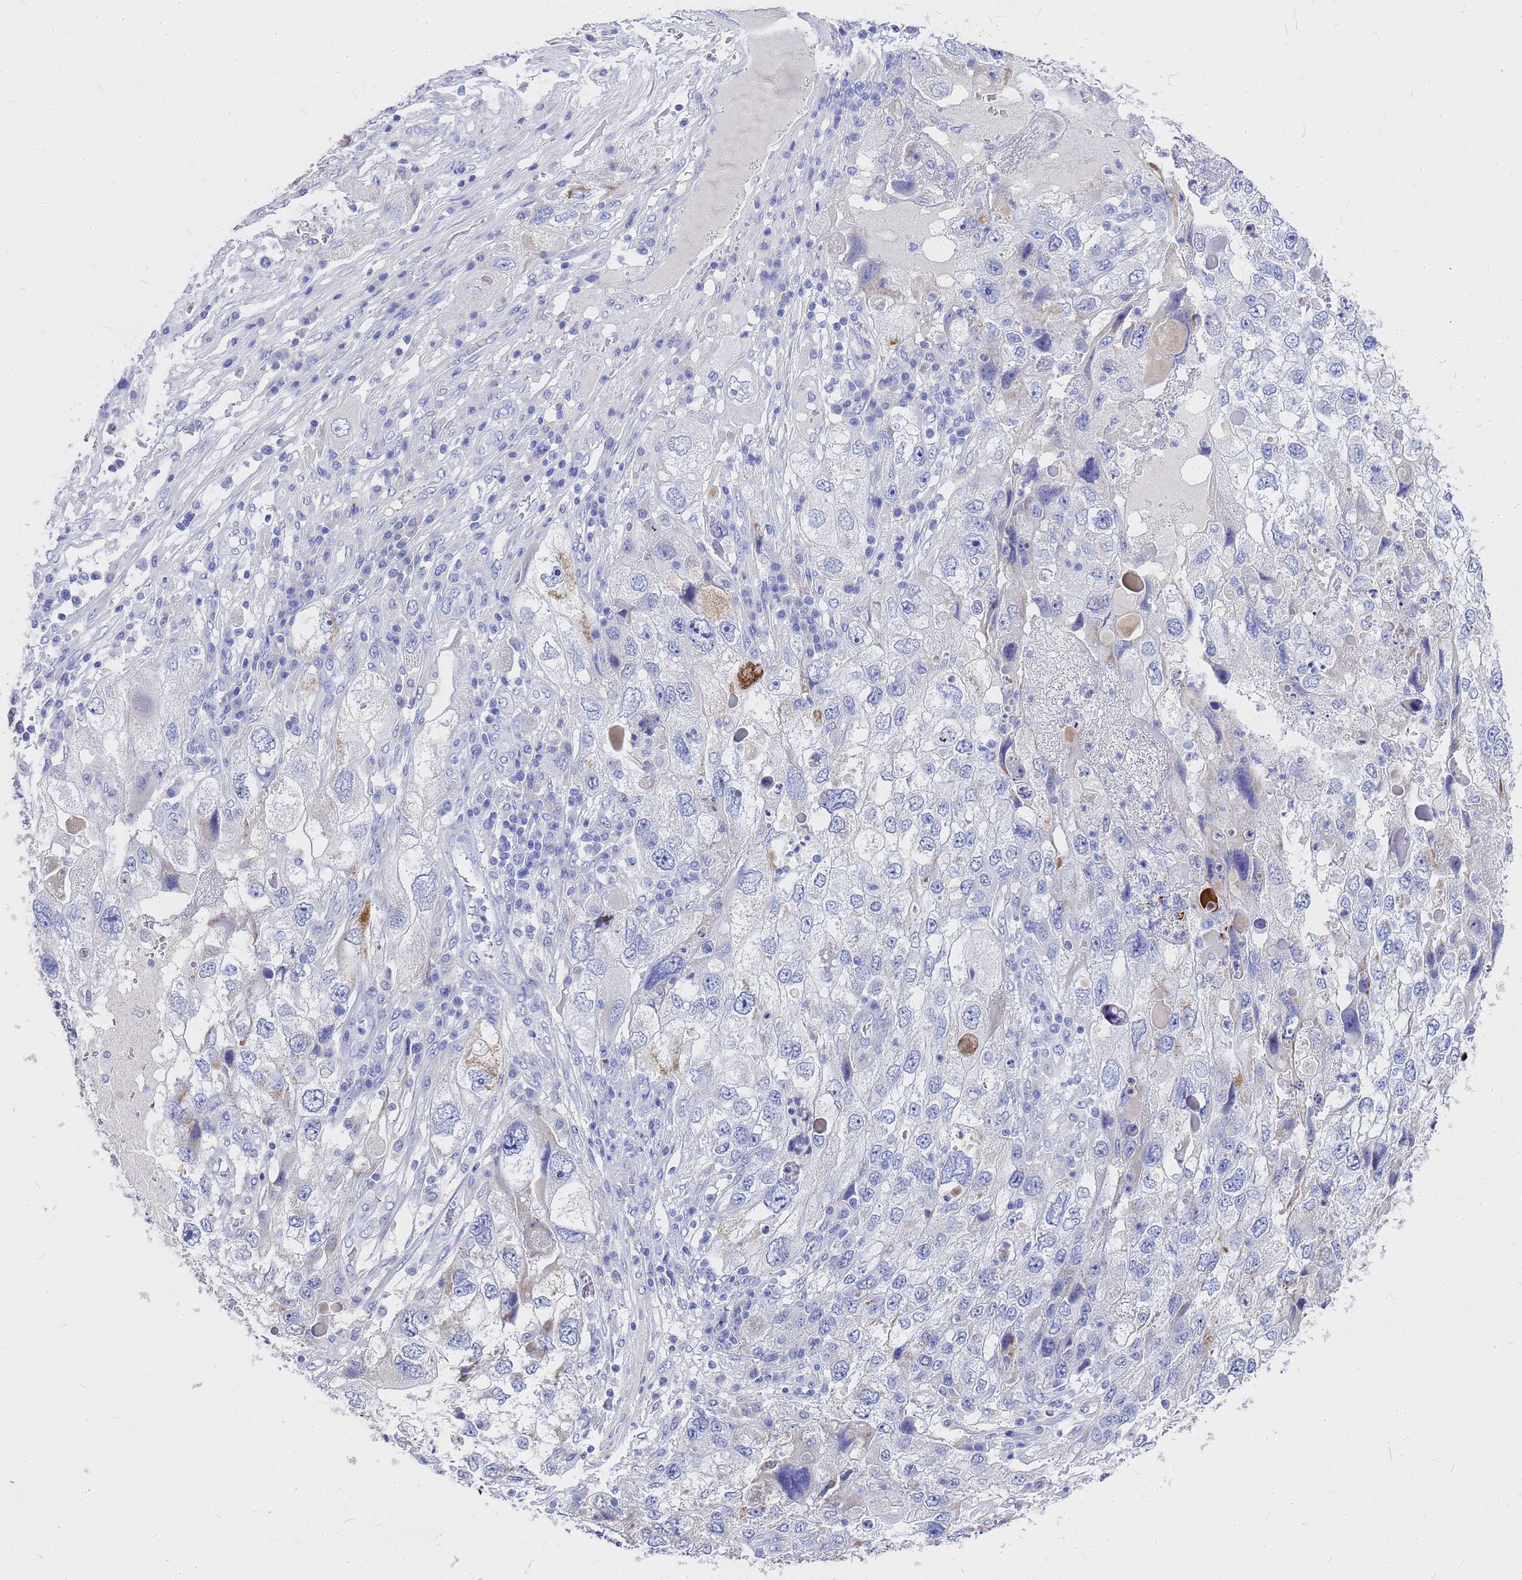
{"staining": {"intensity": "strong", "quantity": "<25%", "location": "cytoplasmic/membranous"}, "tissue": "endometrial cancer", "cell_type": "Tumor cells", "image_type": "cancer", "snomed": [{"axis": "morphology", "description": "Adenocarcinoma, NOS"}, {"axis": "topography", "description": "Endometrium"}], "caption": "Protein positivity by IHC shows strong cytoplasmic/membranous staining in approximately <25% of tumor cells in endometrial cancer (adenocarcinoma).", "gene": "OR52E2", "patient": {"sex": "female", "age": 49}}